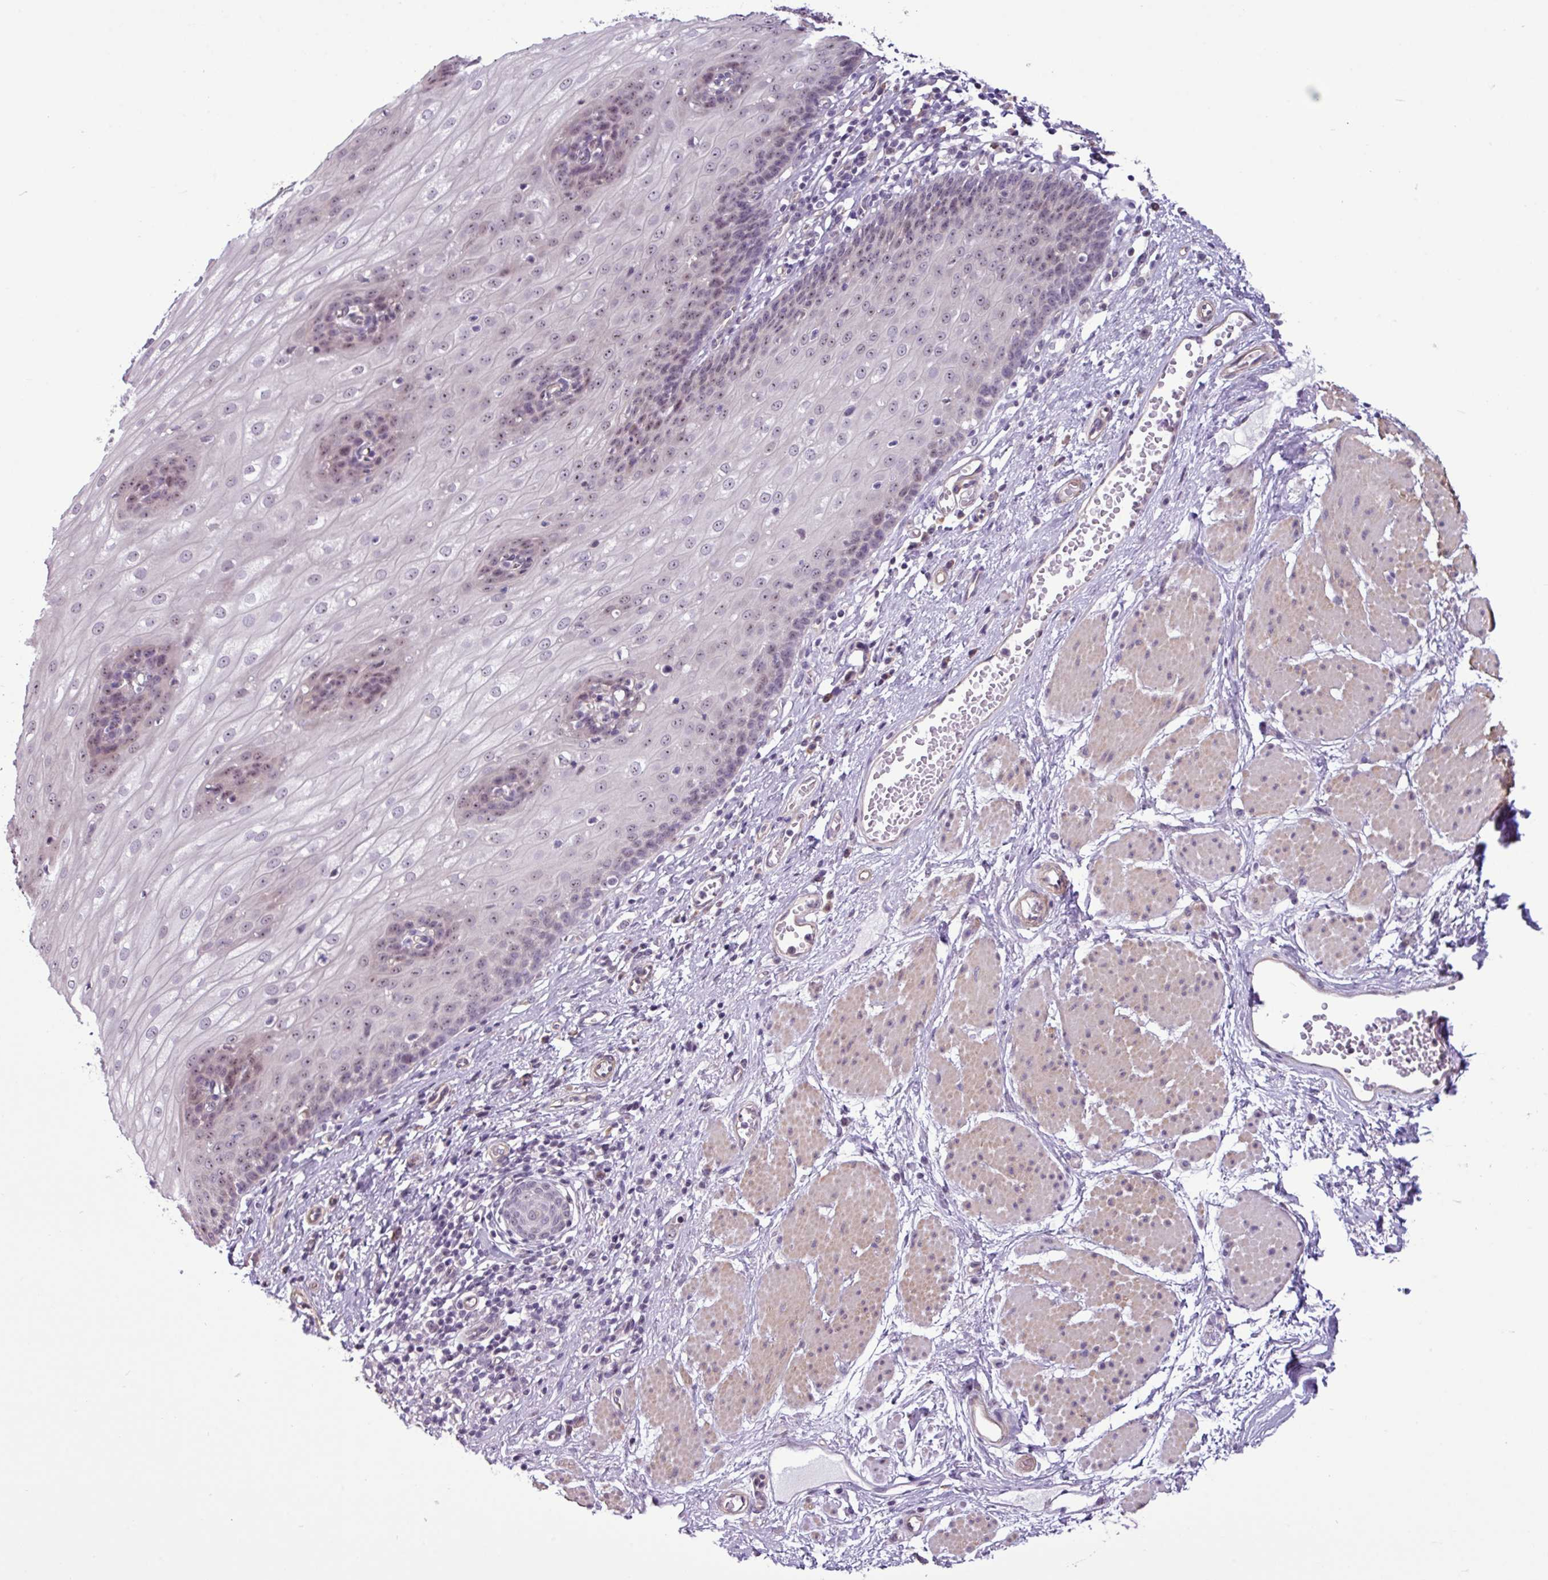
{"staining": {"intensity": "moderate", "quantity": "25%-75%", "location": "nuclear"}, "tissue": "esophagus", "cell_type": "Squamous epithelial cells", "image_type": "normal", "snomed": [{"axis": "morphology", "description": "Normal tissue, NOS"}, {"axis": "topography", "description": "Esophagus"}], "caption": "DAB (3,3'-diaminobenzidine) immunohistochemical staining of unremarkable human esophagus shows moderate nuclear protein positivity in about 25%-75% of squamous epithelial cells.", "gene": "UTP18", "patient": {"sex": "male", "age": 69}}